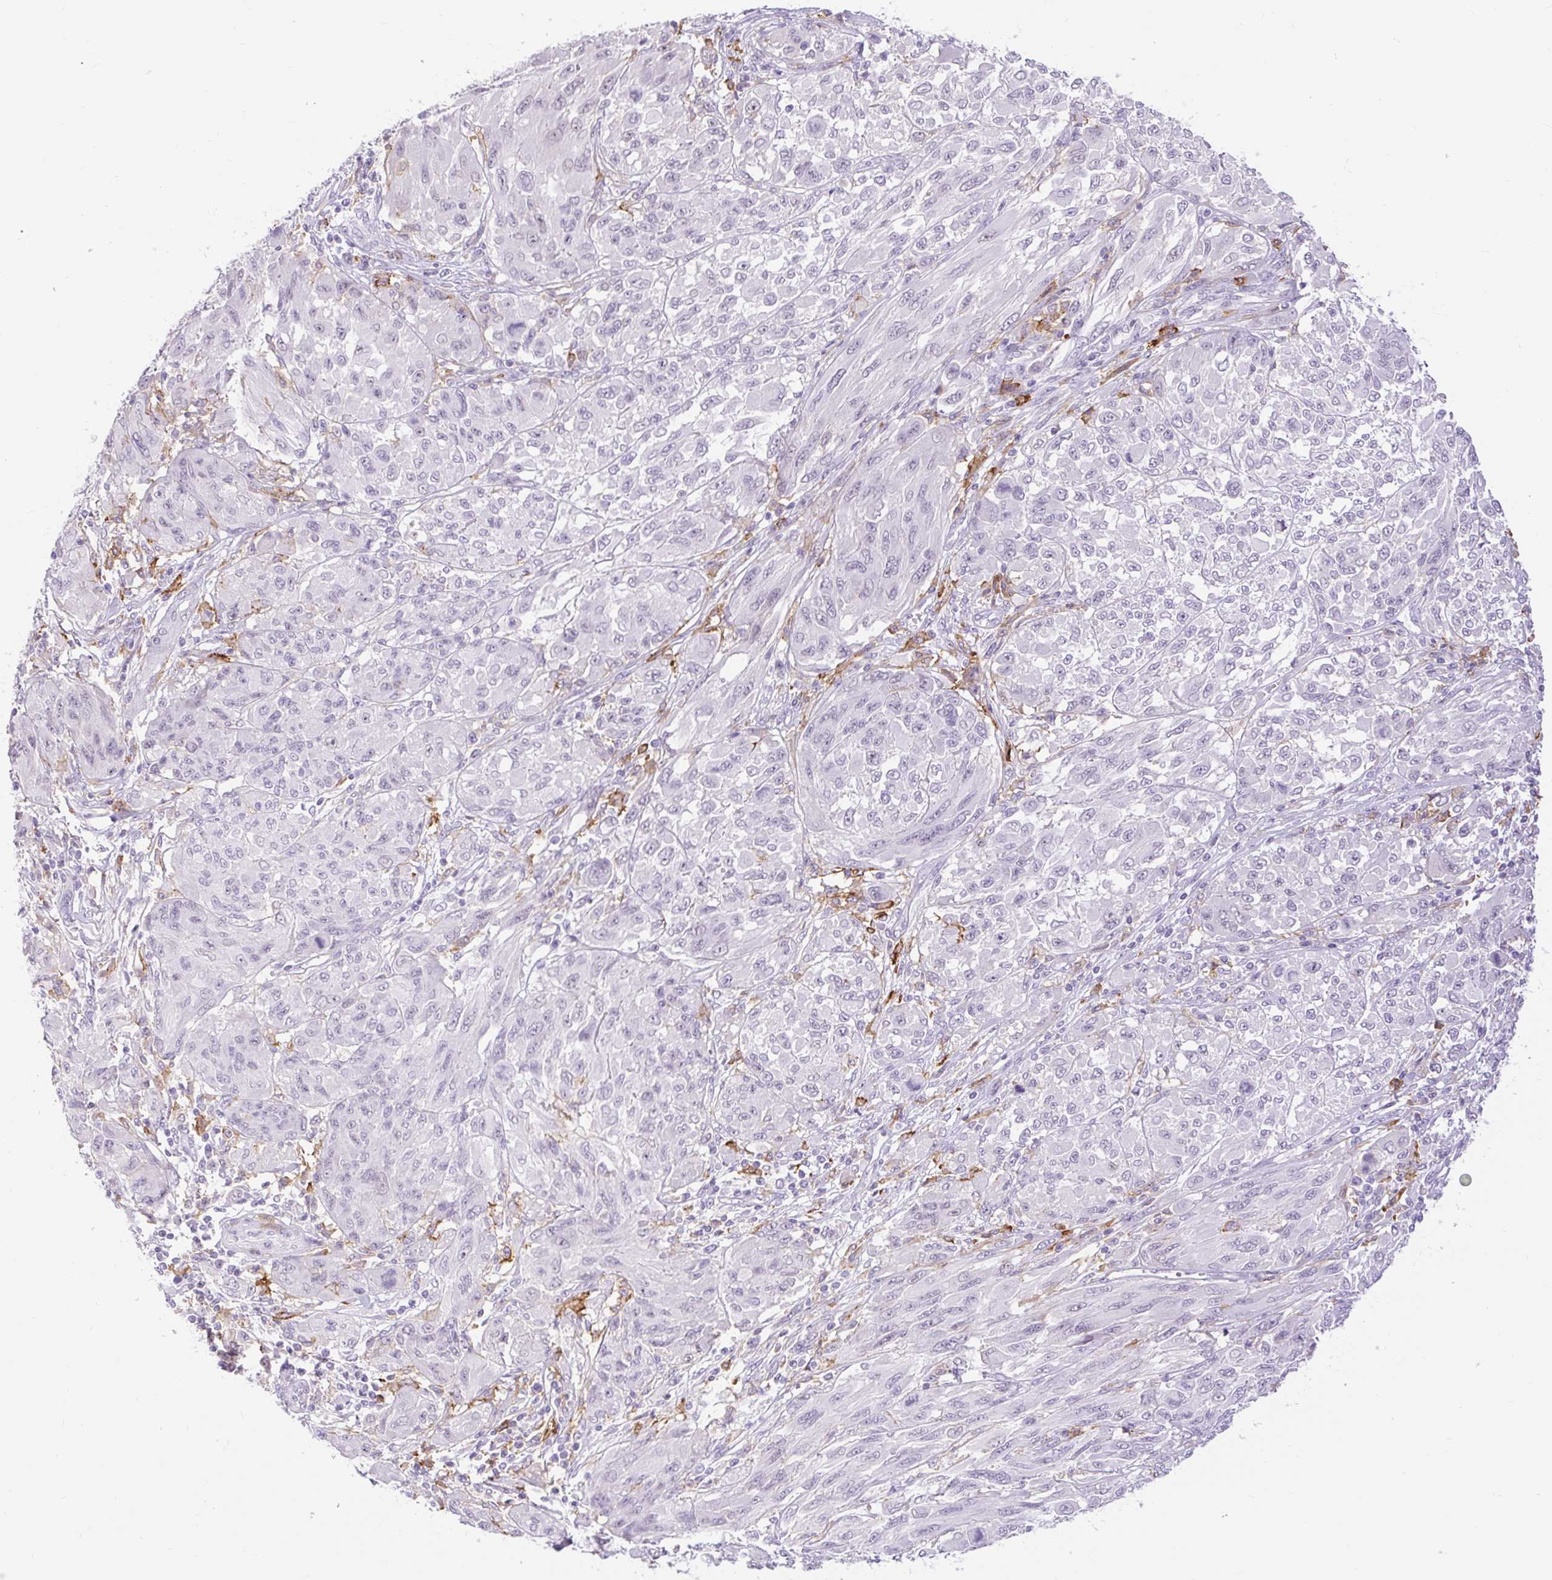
{"staining": {"intensity": "negative", "quantity": "none", "location": "none"}, "tissue": "melanoma", "cell_type": "Tumor cells", "image_type": "cancer", "snomed": [{"axis": "morphology", "description": "Malignant melanoma, NOS"}, {"axis": "topography", "description": "Skin"}], "caption": "Immunohistochemical staining of human melanoma exhibits no significant staining in tumor cells.", "gene": "SIGLEC1", "patient": {"sex": "female", "age": 91}}